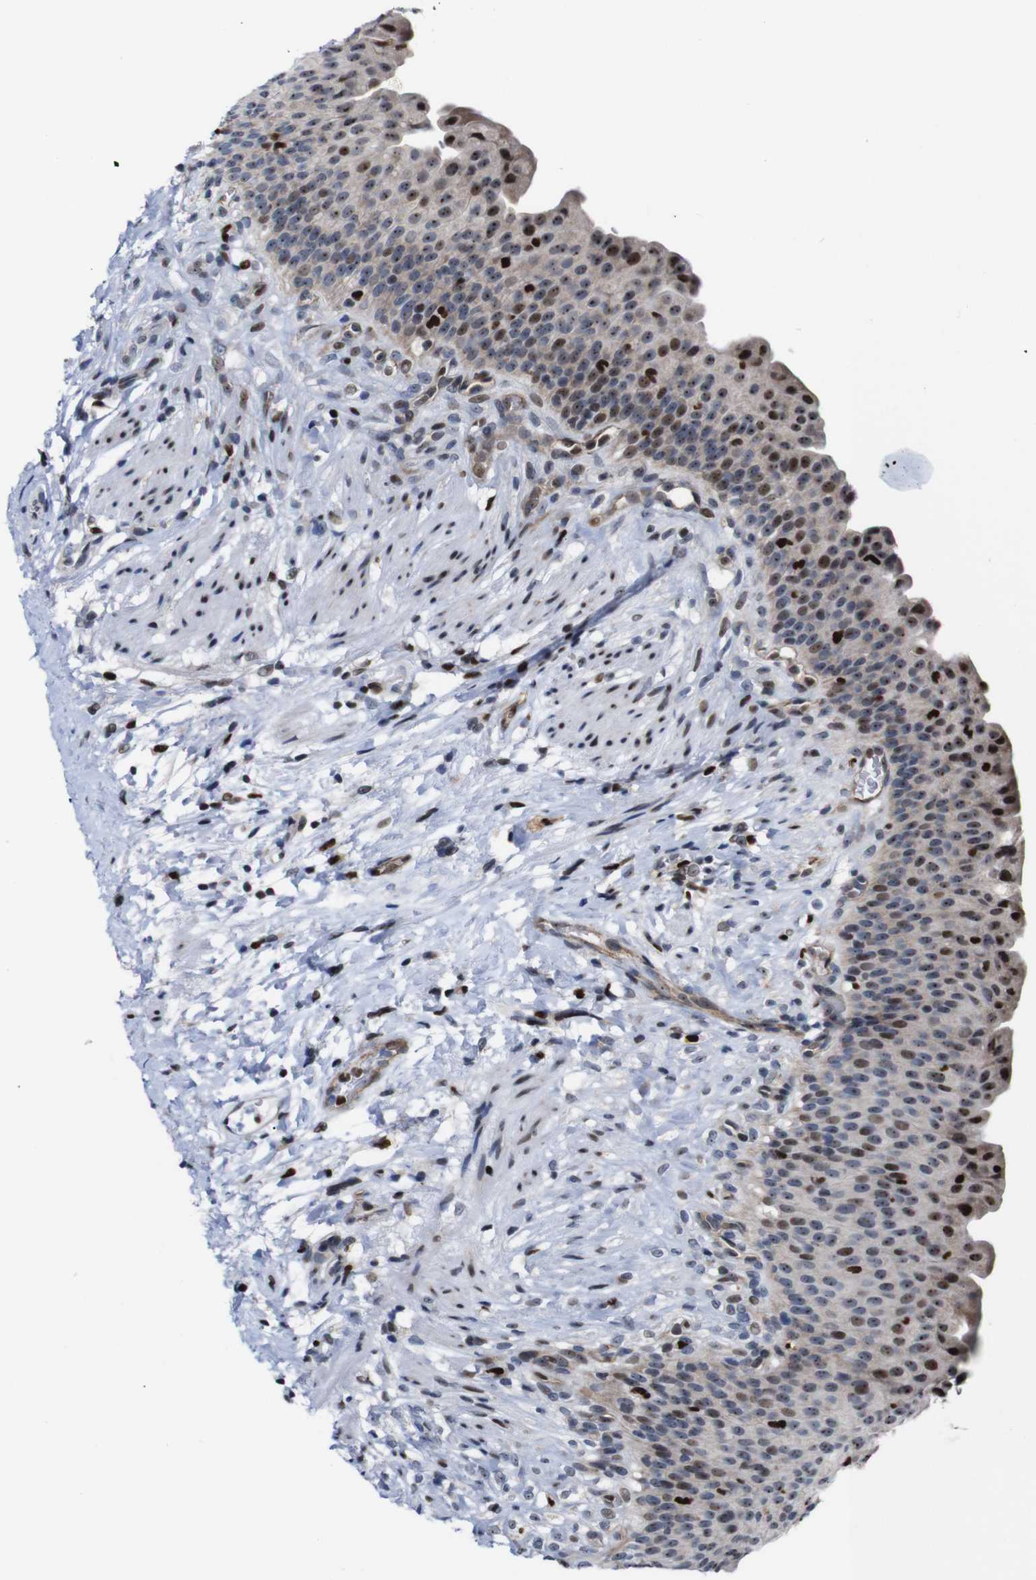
{"staining": {"intensity": "moderate", "quantity": "25%-75%", "location": "nuclear"}, "tissue": "urinary bladder", "cell_type": "Urothelial cells", "image_type": "normal", "snomed": [{"axis": "morphology", "description": "Normal tissue, NOS"}, {"axis": "topography", "description": "Urinary bladder"}], "caption": "Protein expression analysis of unremarkable urinary bladder demonstrates moderate nuclear expression in about 25%-75% of urothelial cells. The protein of interest is stained brown, and the nuclei are stained in blue (DAB (3,3'-diaminobenzidine) IHC with brightfield microscopy, high magnification).", "gene": "GATA6", "patient": {"sex": "female", "age": 79}}